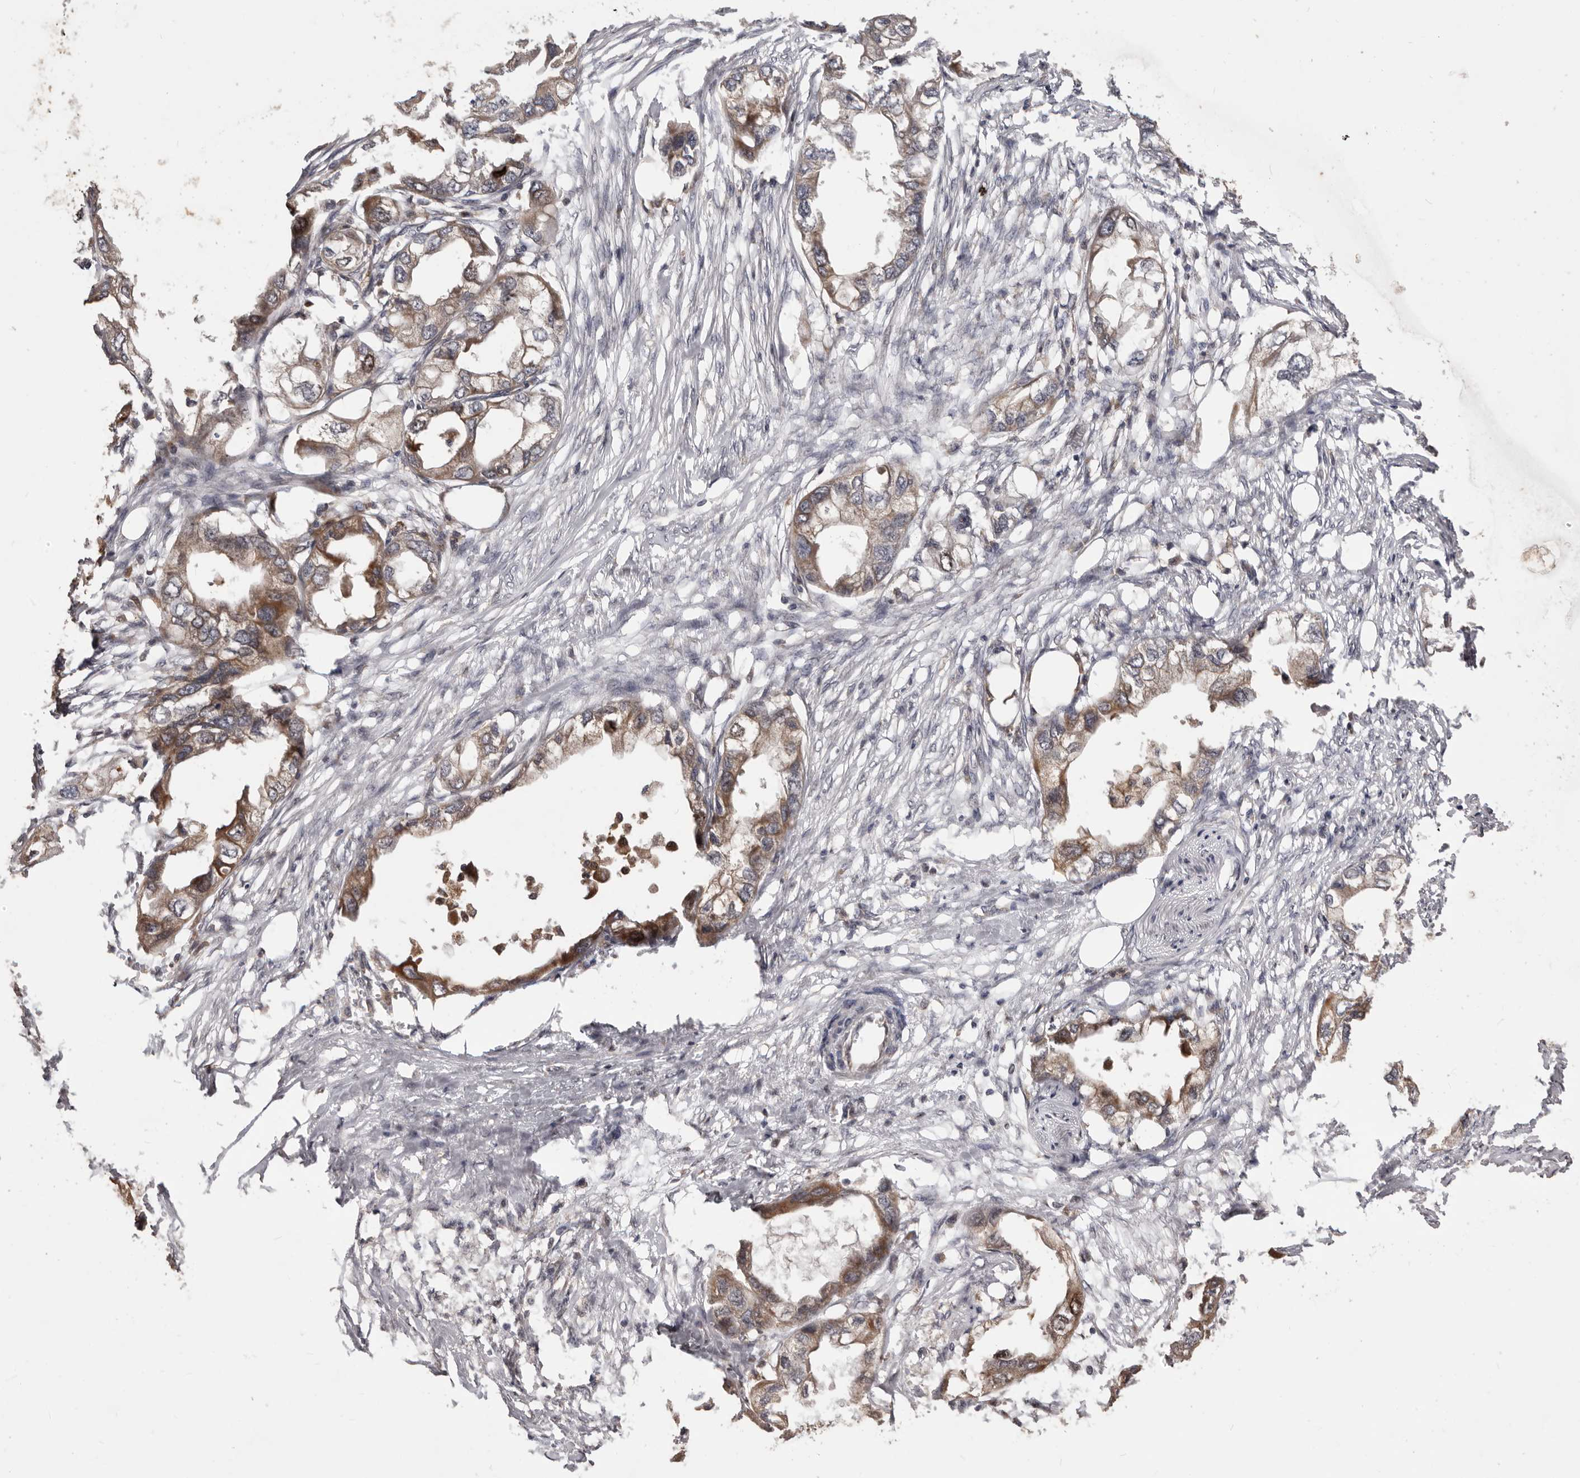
{"staining": {"intensity": "moderate", "quantity": "25%-75%", "location": "cytoplasmic/membranous"}, "tissue": "endometrial cancer", "cell_type": "Tumor cells", "image_type": "cancer", "snomed": [{"axis": "morphology", "description": "Adenocarcinoma, NOS"}, {"axis": "morphology", "description": "Adenocarcinoma, metastatic, NOS"}, {"axis": "topography", "description": "Adipose tissue"}, {"axis": "topography", "description": "Endometrium"}], "caption": "The image exhibits a brown stain indicating the presence of a protein in the cytoplasmic/membranous of tumor cells in endometrial cancer (adenocarcinoma).", "gene": "RNF187", "patient": {"sex": "female", "age": 67}}